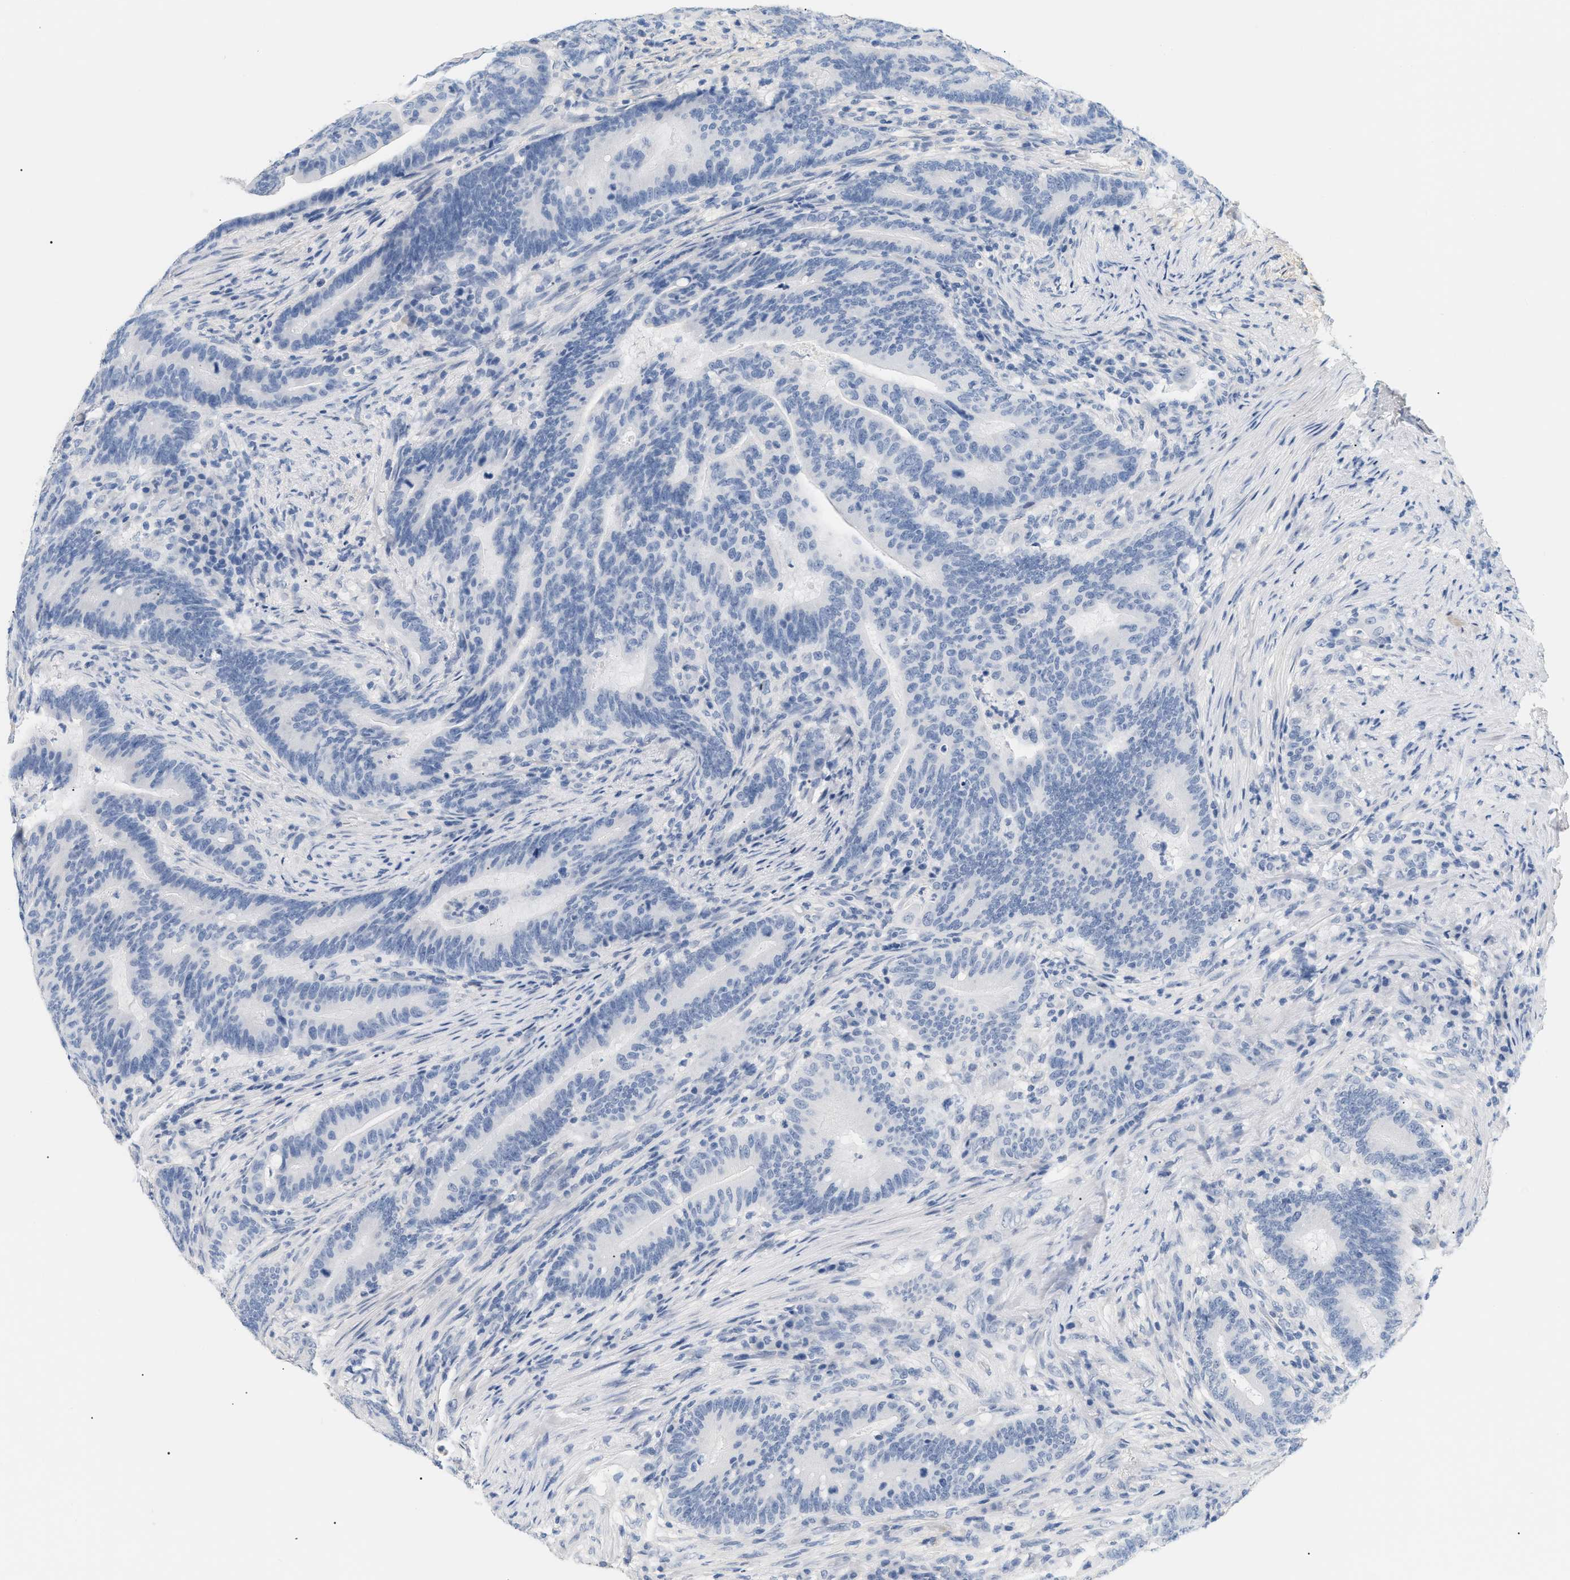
{"staining": {"intensity": "negative", "quantity": "none", "location": "none"}, "tissue": "colorectal cancer", "cell_type": "Tumor cells", "image_type": "cancer", "snomed": [{"axis": "morphology", "description": "Normal tissue, NOS"}, {"axis": "morphology", "description": "Adenocarcinoma, NOS"}, {"axis": "topography", "description": "Colon"}], "caption": "Immunohistochemistry (IHC) image of neoplastic tissue: human adenocarcinoma (colorectal) stained with DAB demonstrates no significant protein positivity in tumor cells.", "gene": "CFH", "patient": {"sex": "female", "age": 66}}